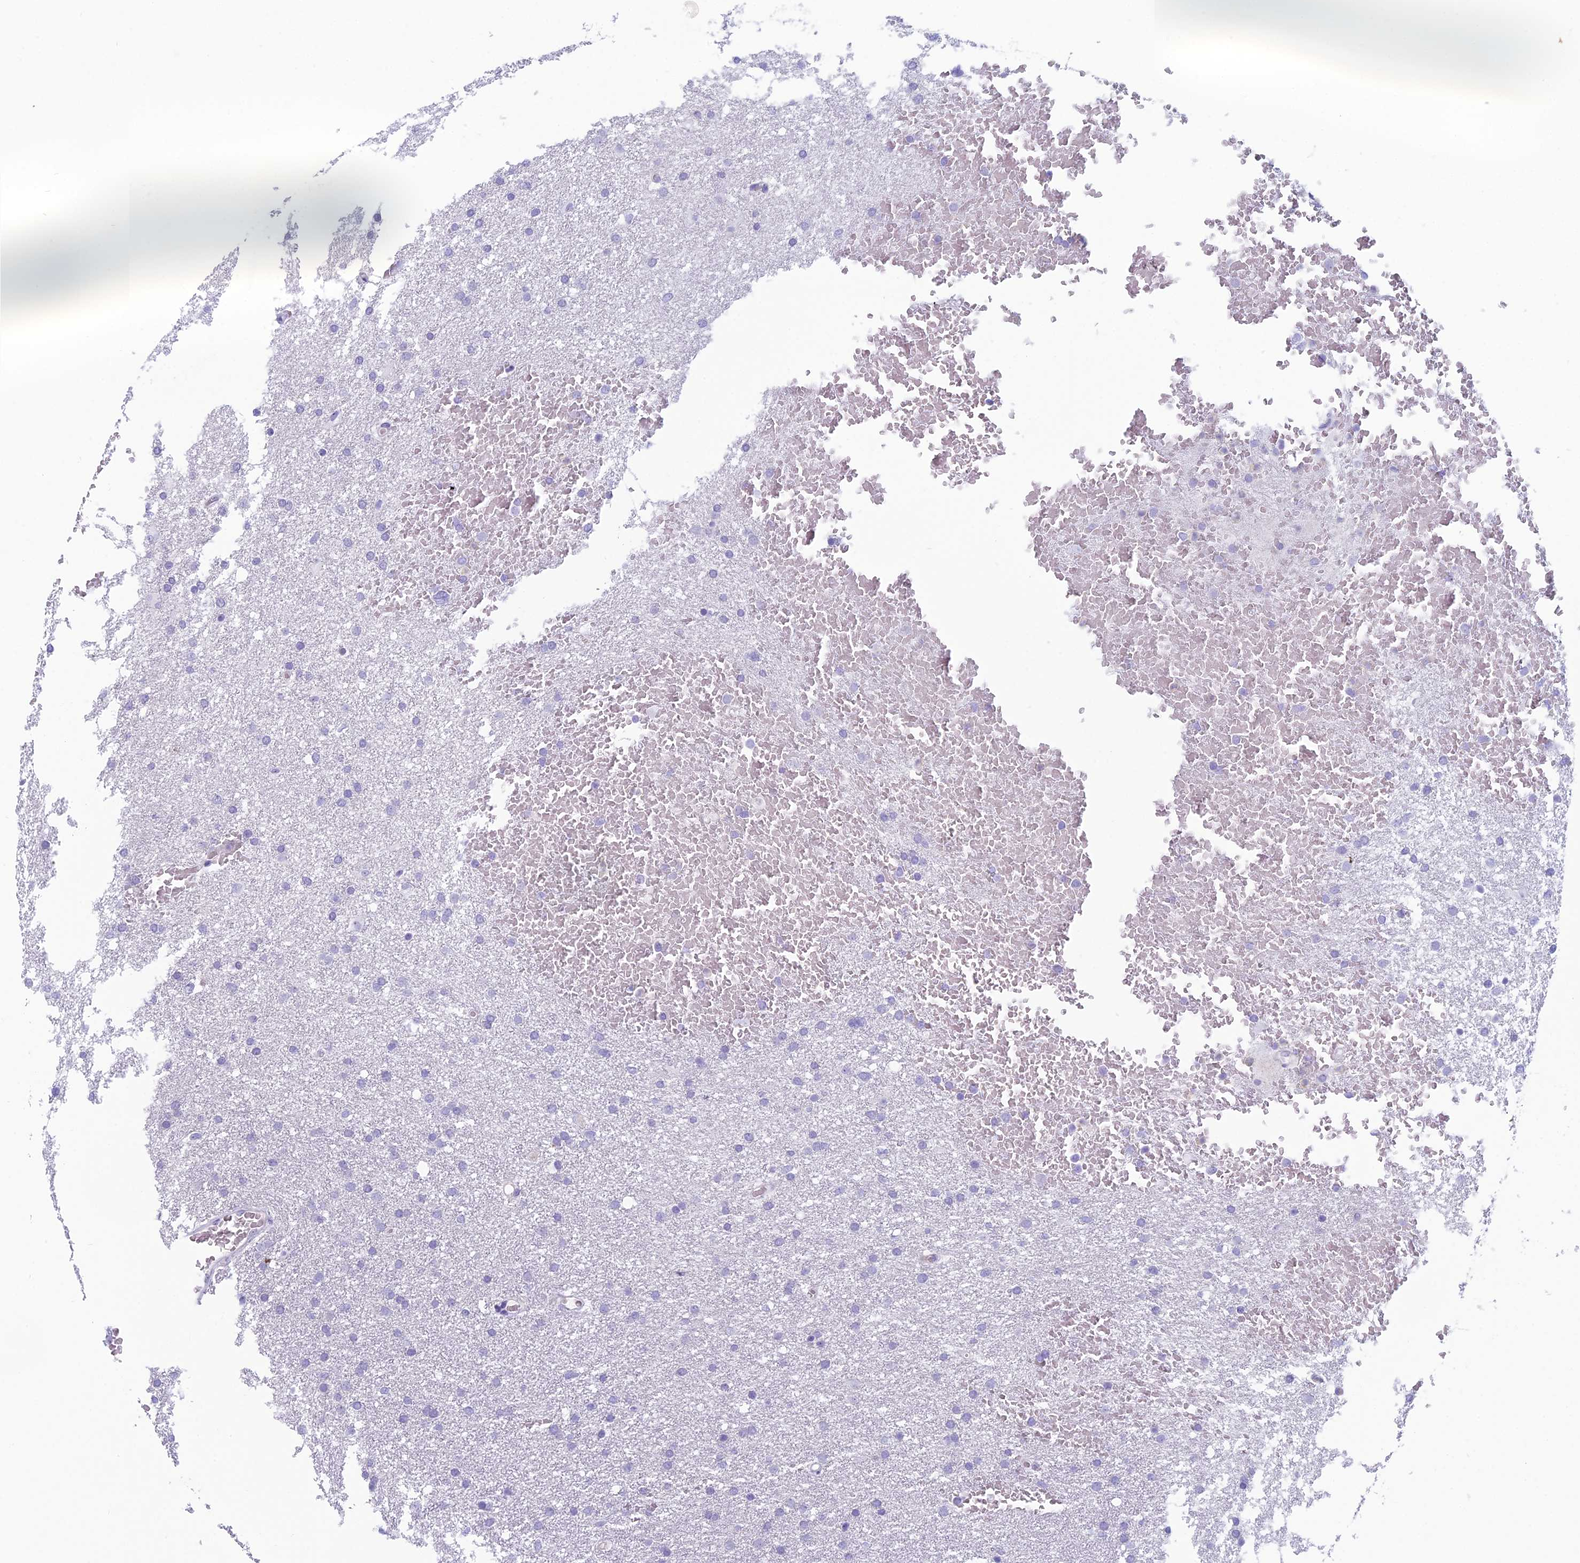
{"staining": {"intensity": "negative", "quantity": "none", "location": "none"}, "tissue": "glioma", "cell_type": "Tumor cells", "image_type": "cancer", "snomed": [{"axis": "morphology", "description": "Glioma, malignant, High grade"}, {"axis": "topography", "description": "Cerebral cortex"}], "caption": "Image shows no significant protein staining in tumor cells of malignant glioma (high-grade).", "gene": "NOC2L", "patient": {"sex": "female", "age": 36}}